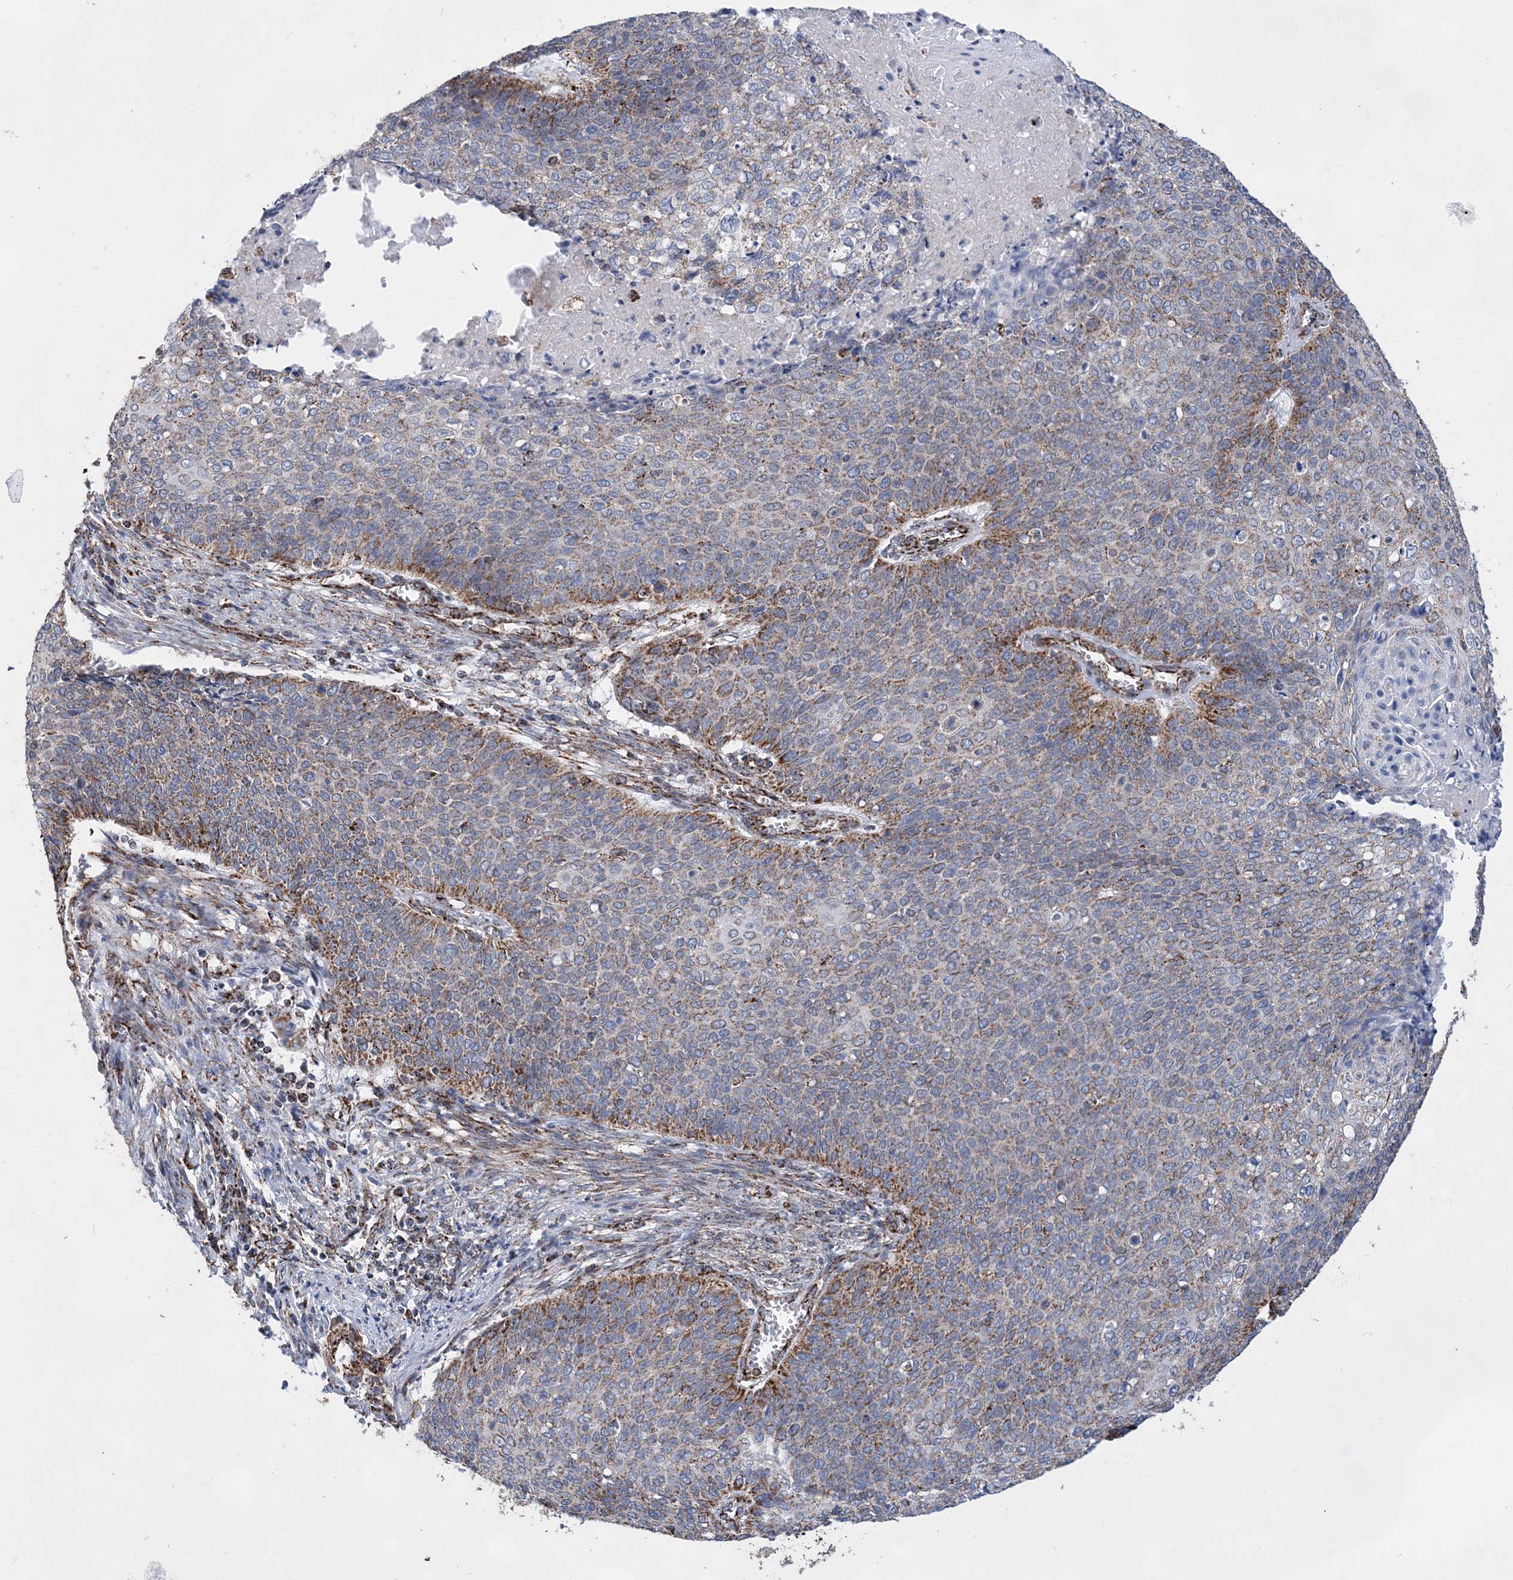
{"staining": {"intensity": "moderate", "quantity": "25%-75%", "location": "cytoplasmic/membranous"}, "tissue": "cervical cancer", "cell_type": "Tumor cells", "image_type": "cancer", "snomed": [{"axis": "morphology", "description": "Squamous cell carcinoma, NOS"}, {"axis": "topography", "description": "Cervix"}], "caption": "This image shows immunohistochemistry staining of cervical cancer, with medium moderate cytoplasmic/membranous staining in about 25%-75% of tumor cells.", "gene": "ACOT9", "patient": {"sex": "female", "age": 39}}